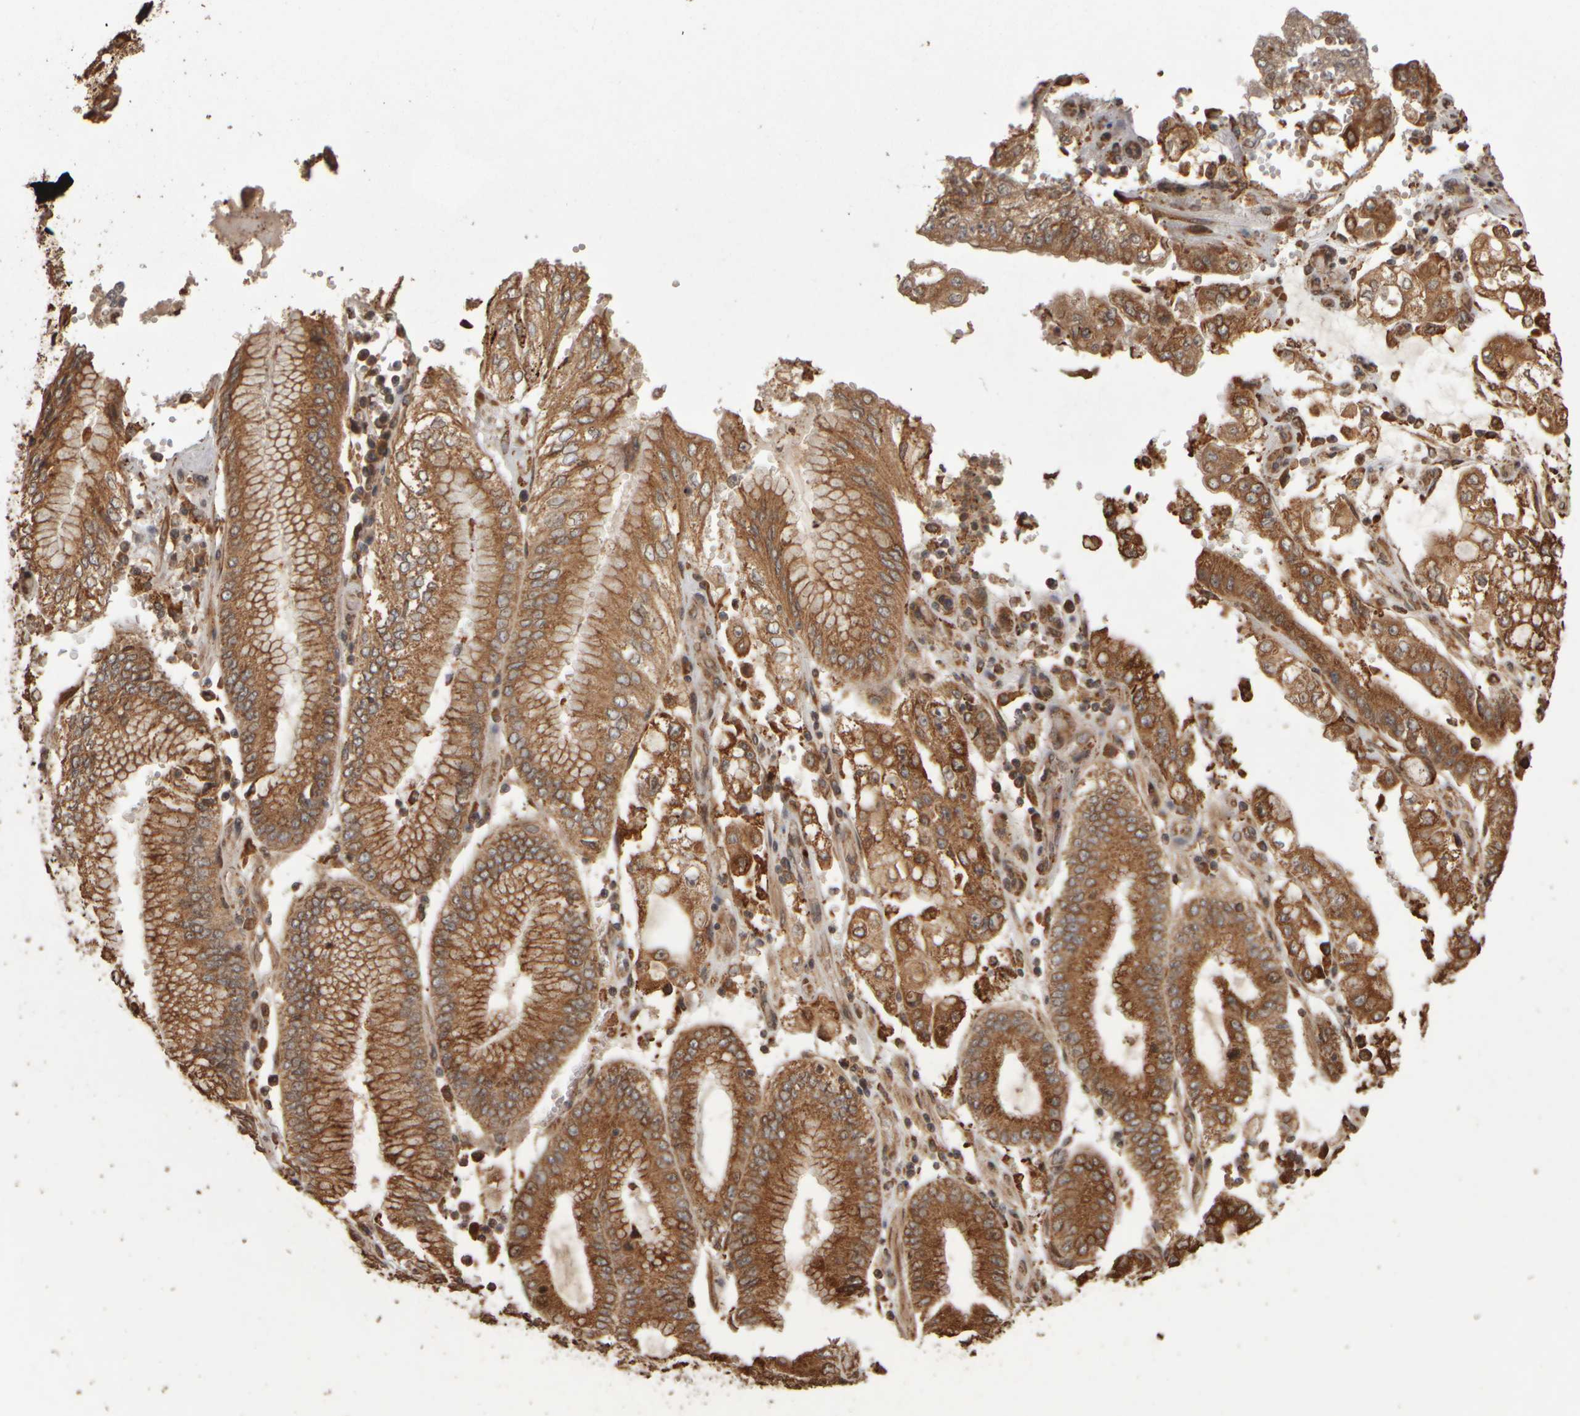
{"staining": {"intensity": "strong", "quantity": ">75%", "location": "cytoplasmic/membranous"}, "tissue": "stomach cancer", "cell_type": "Tumor cells", "image_type": "cancer", "snomed": [{"axis": "morphology", "description": "Adenocarcinoma, NOS"}, {"axis": "topography", "description": "Stomach"}], "caption": "The photomicrograph reveals immunohistochemical staining of stomach cancer (adenocarcinoma). There is strong cytoplasmic/membranous expression is appreciated in approximately >75% of tumor cells.", "gene": "AGBL3", "patient": {"sex": "male", "age": 76}}